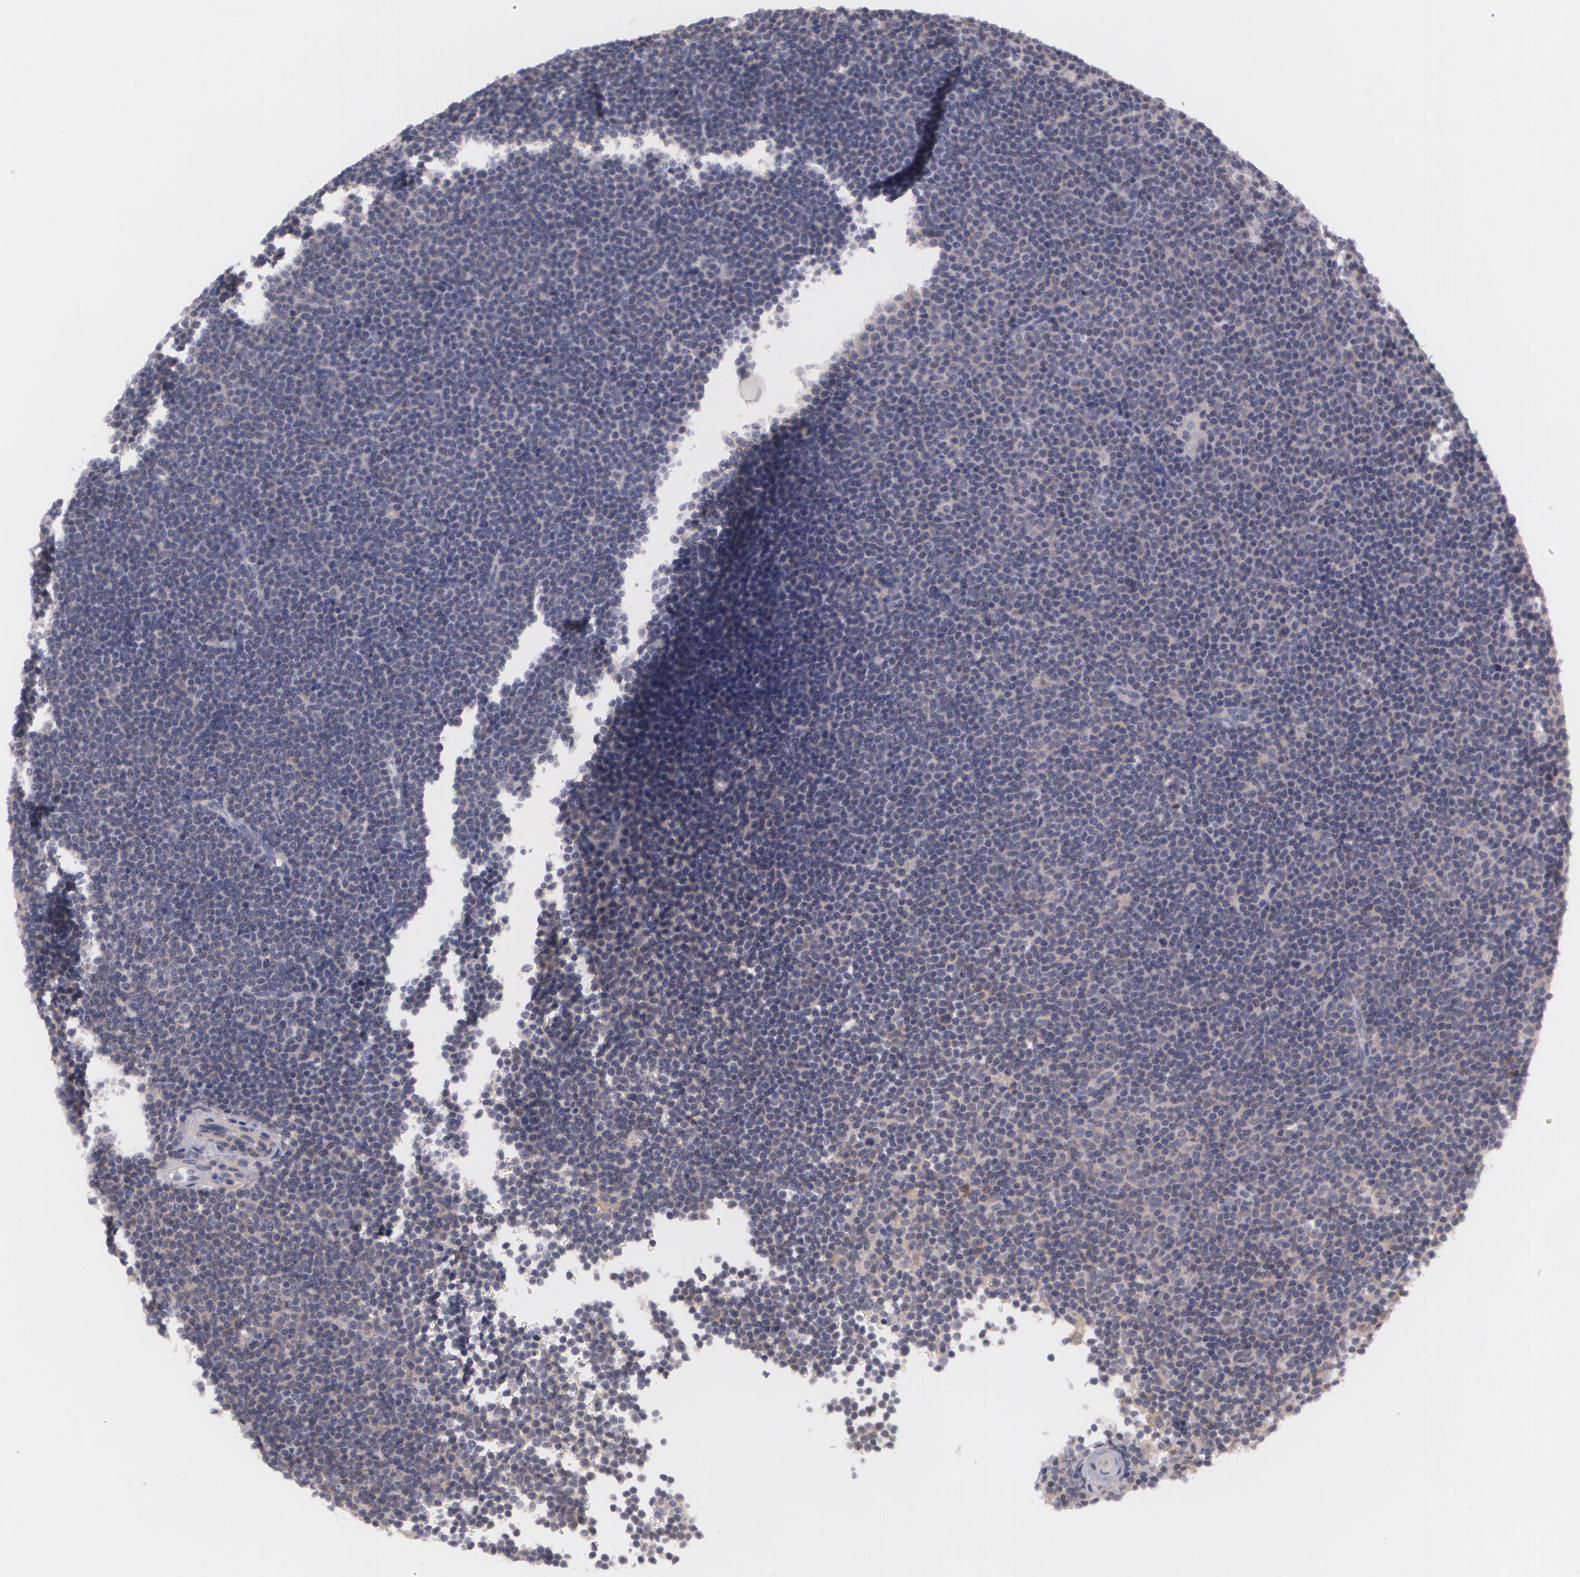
{"staining": {"intensity": "weak", "quantity": "25%-75%", "location": "cytoplasmic/membranous"}, "tissue": "lymphoma", "cell_type": "Tumor cells", "image_type": "cancer", "snomed": [{"axis": "morphology", "description": "Malignant lymphoma, non-Hodgkin's type, Low grade"}, {"axis": "topography", "description": "Lymph node"}], "caption": "Malignant lymphoma, non-Hodgkin's type (low-grade) tissue reveals weak cytoplasmic/membranous staining in about 25%-75% of tumor cells, visualized by immunohistochemistry.", "gene": "CASK", "patient": {"sex": "female", "age": 69}}